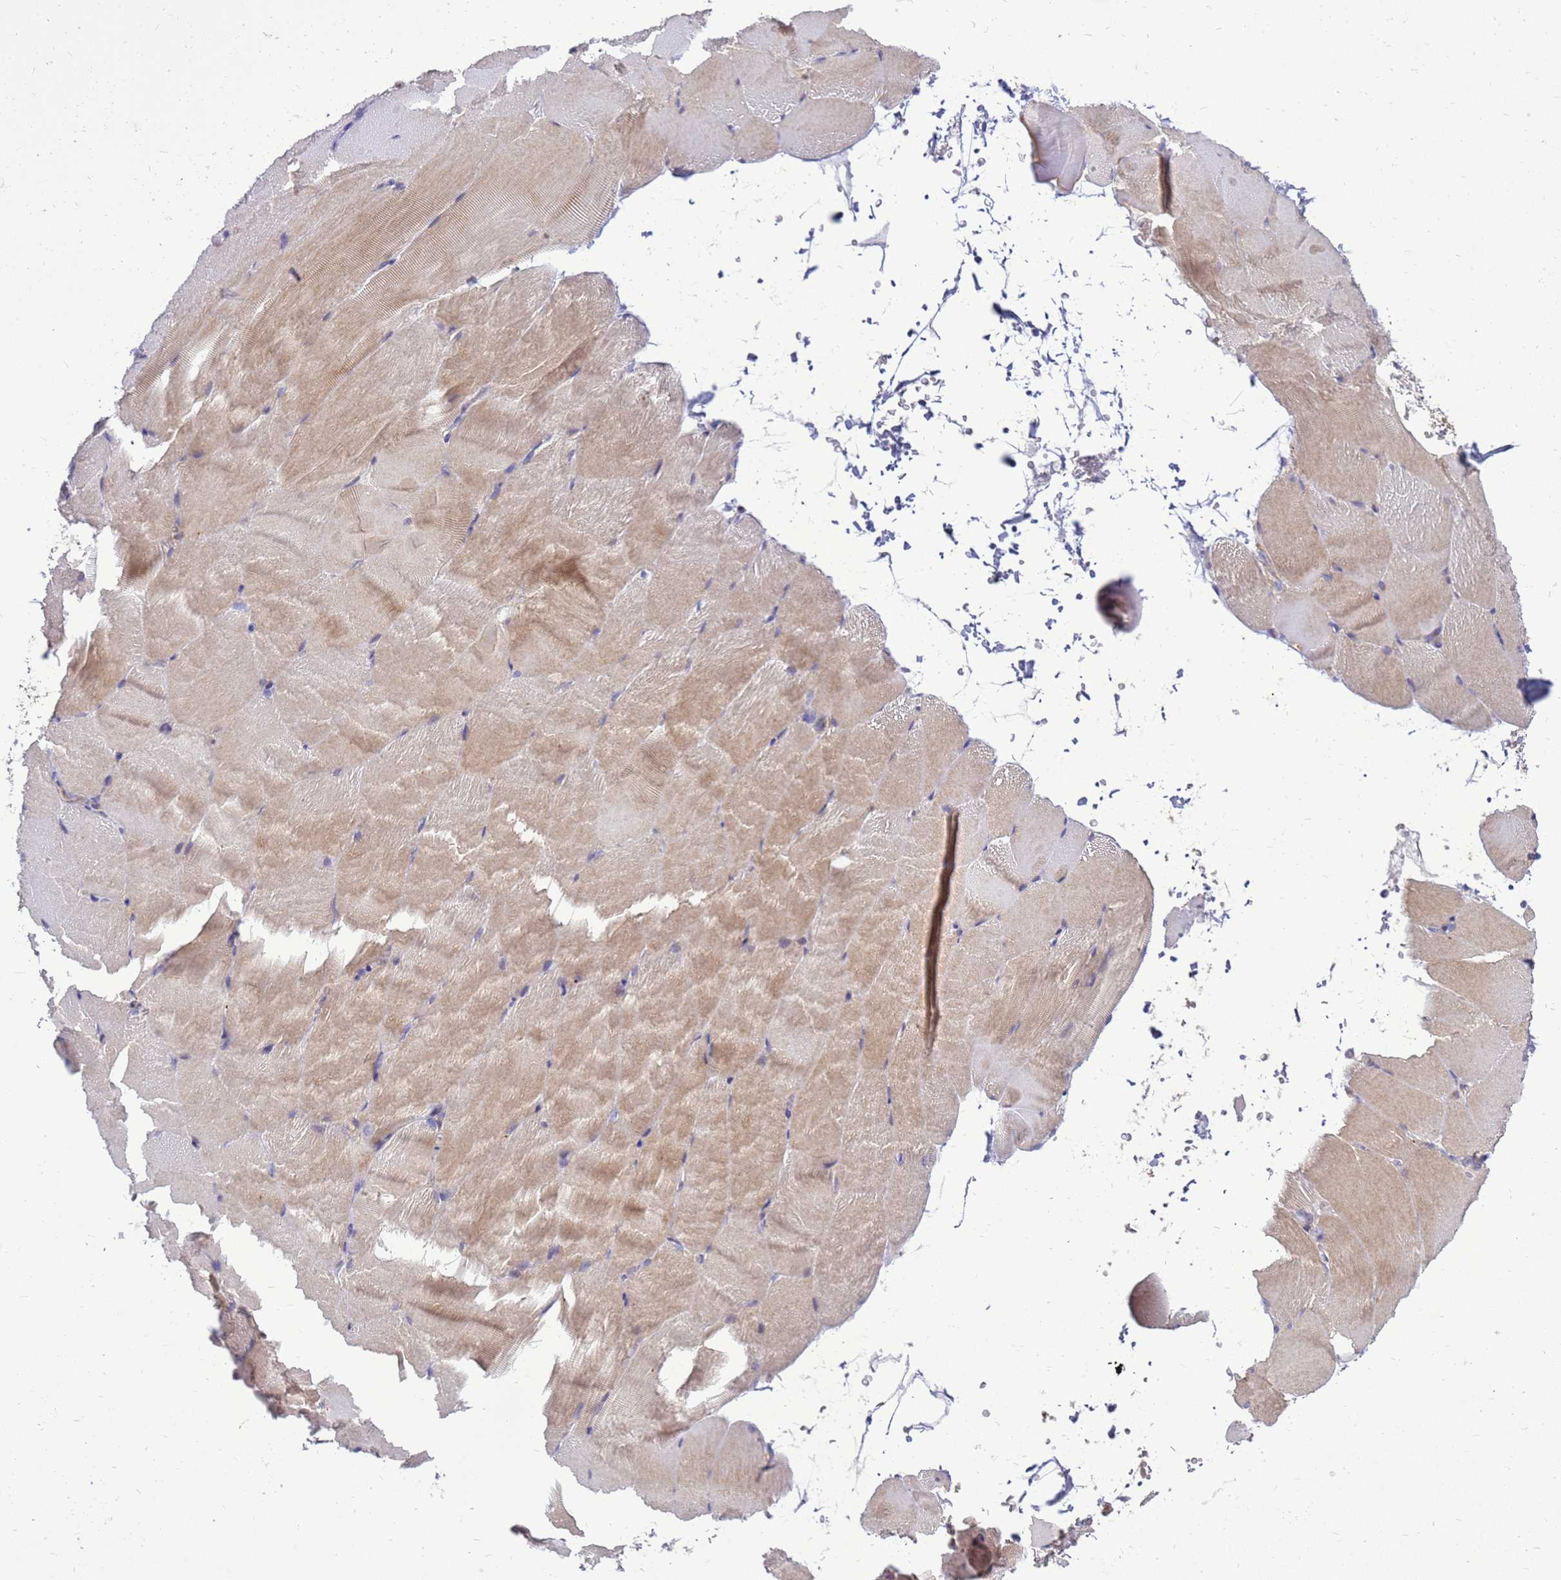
{"staining": {"intensity": "weak", "quantity": "25%-75%", "location": "cytoplasmic/membranous"}, "tissue": "skeletal muscle", "cell_type": "Myocytes", "image_type": "normal", "snomed": [{"axis": "morphology", "description": "Normal tissue, NOS"}, {"axis": "topography", "description": "Skeletal muscle"}, {"axis": "topography", "description": "Parathyroid gland"}], "caption": "Immunohistochemical staining of normal skeletal muscle shows low levels of weak cytoplasmic/membranous staining in approximately 25%-75% of myocytes. Nuclei are stained in blue.", "gene": "ENOPH1", "patient": {"sex": "female", "age": 37}}